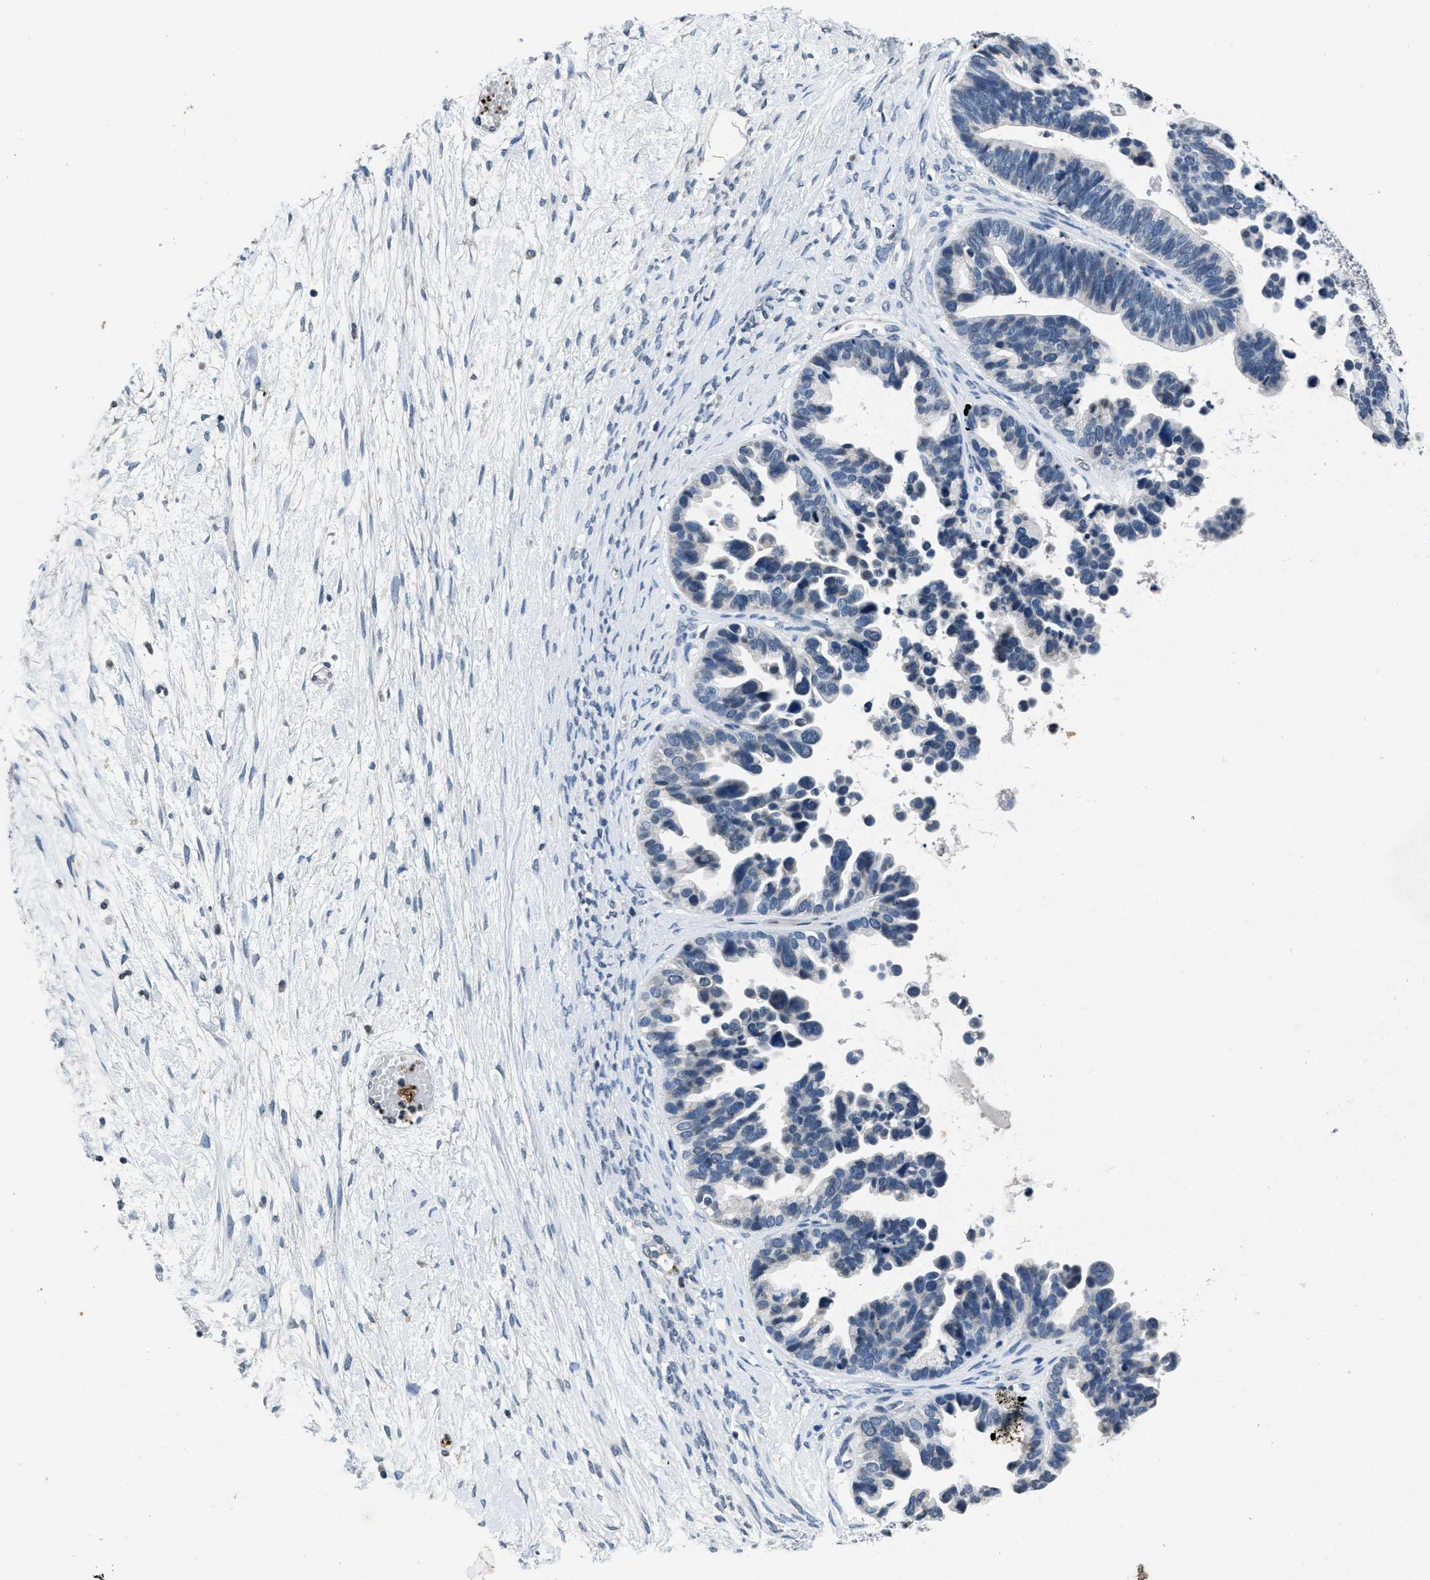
{"staining": {"intensity": "negative", "quantity": "none", "location": "none"}, "tissue": "ovarian cancer", "cell_type": "Tumor cells", "image_type": "cancer", "snomed": [{"axis": "morphology", "description": "Cystadenocarcinoma, serous, NOS"}, {"axis": "topography", "description": "Ovary"}], "caption": "Immunohistochemistry image of neoplastic tissue: human ovarian serous cystadenocarcinoma stained with DAB demonstrates no significant protein staining in tumor cells.", "gene": "ITGA2B", "patient": {"sex": "female", "age": 56}}